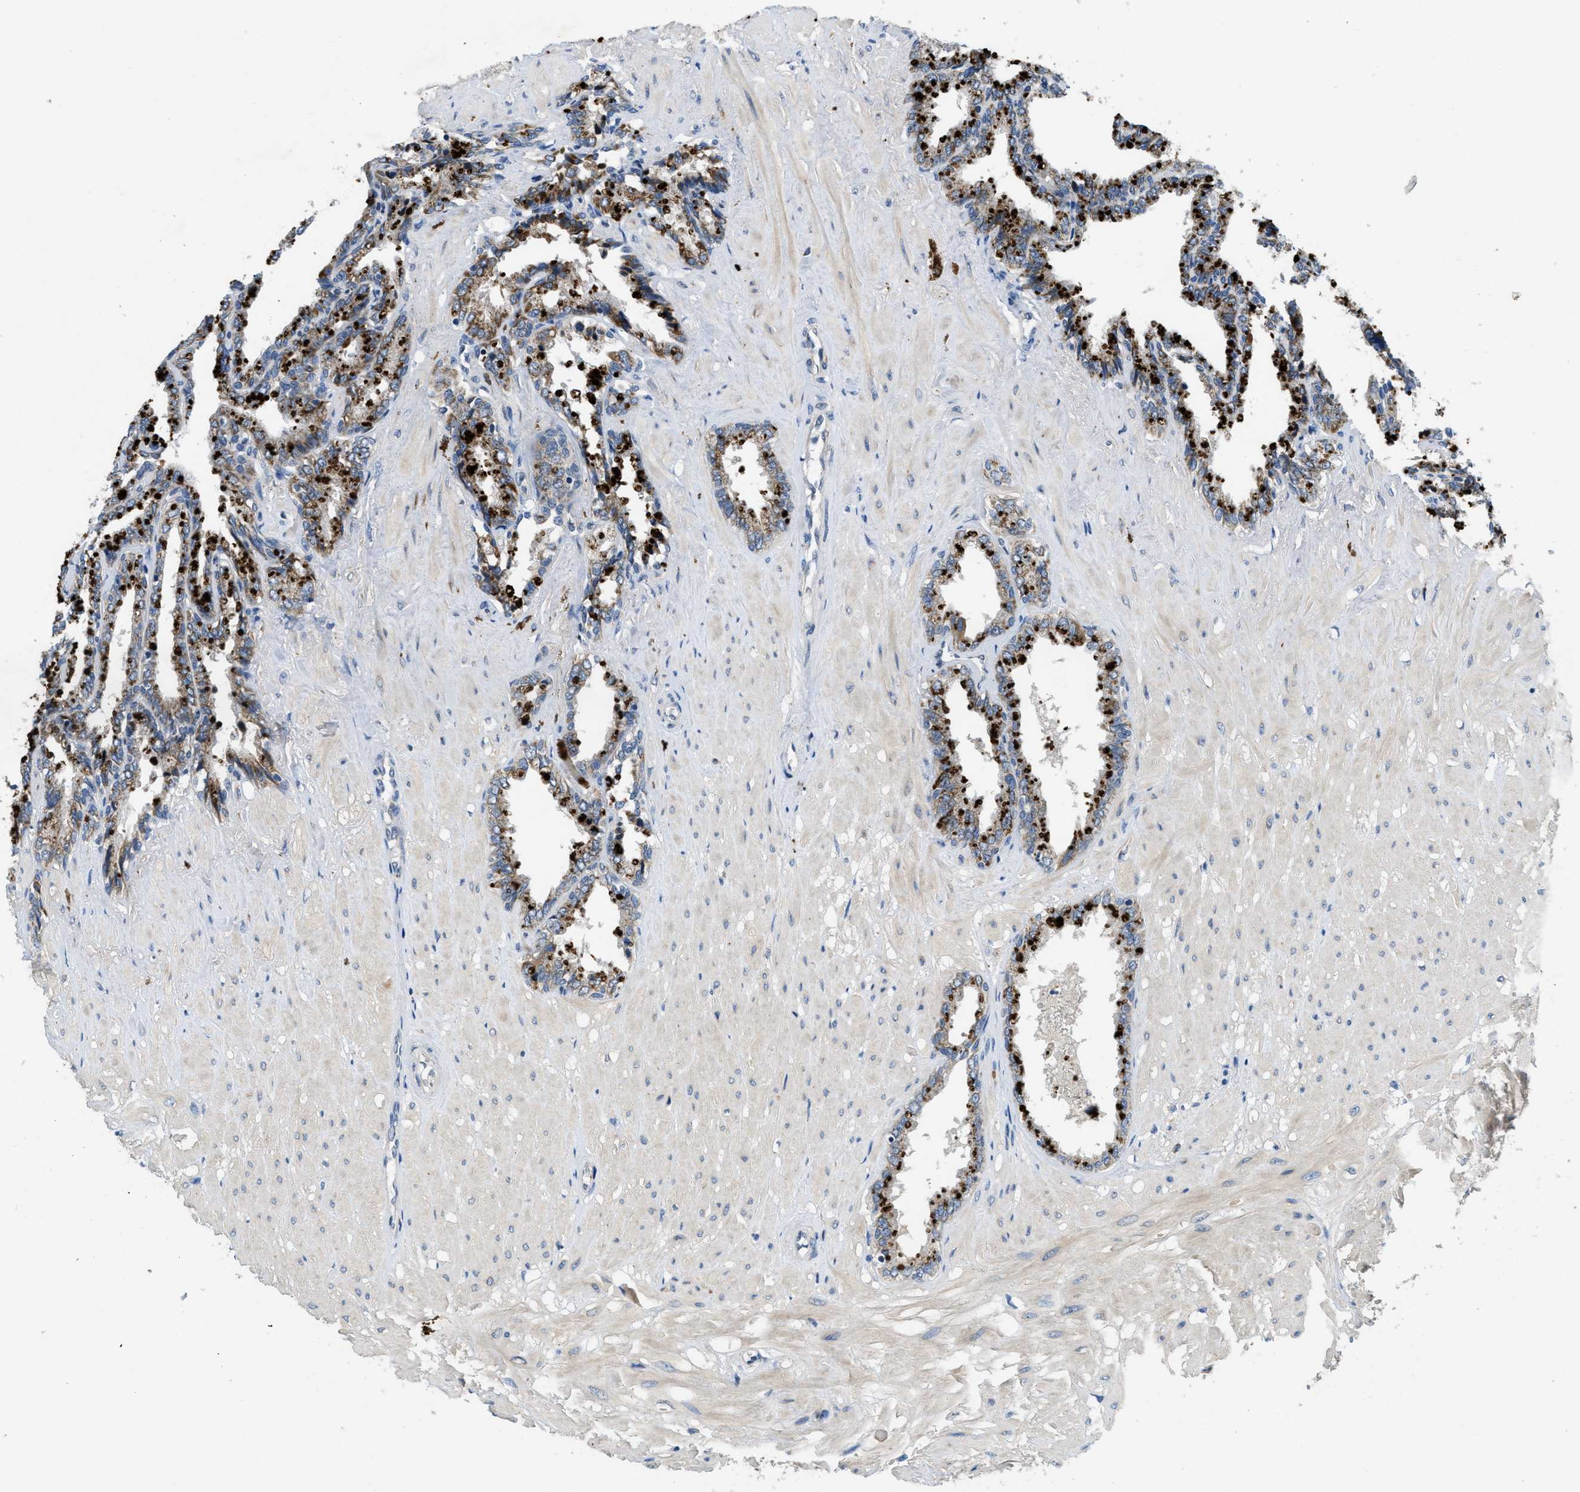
{"staining": {"intensity": "weak", "quantity": "25%-75%", "location": "cytoplasmic/membranous"}, "tissue": "seminal vesicle", "cell_type": "Glandular cells", "image_type": "normal", "snomed": [{"axis": "morphology", "description": "Normal tissue, NOS"}, {"axis": "topography", "description": "Seminal veicle"}], "caption": "Immunohistochemistry (IHC) photomicrograph of unremarkable seminal vesicle stained for a protein (brown), which displays low levels of weak cytoplasmic/membranous staining in about 25%-75% of glandular cells.", "gene": "PNKD", "patient": {"sex": "male", "age": 46}}